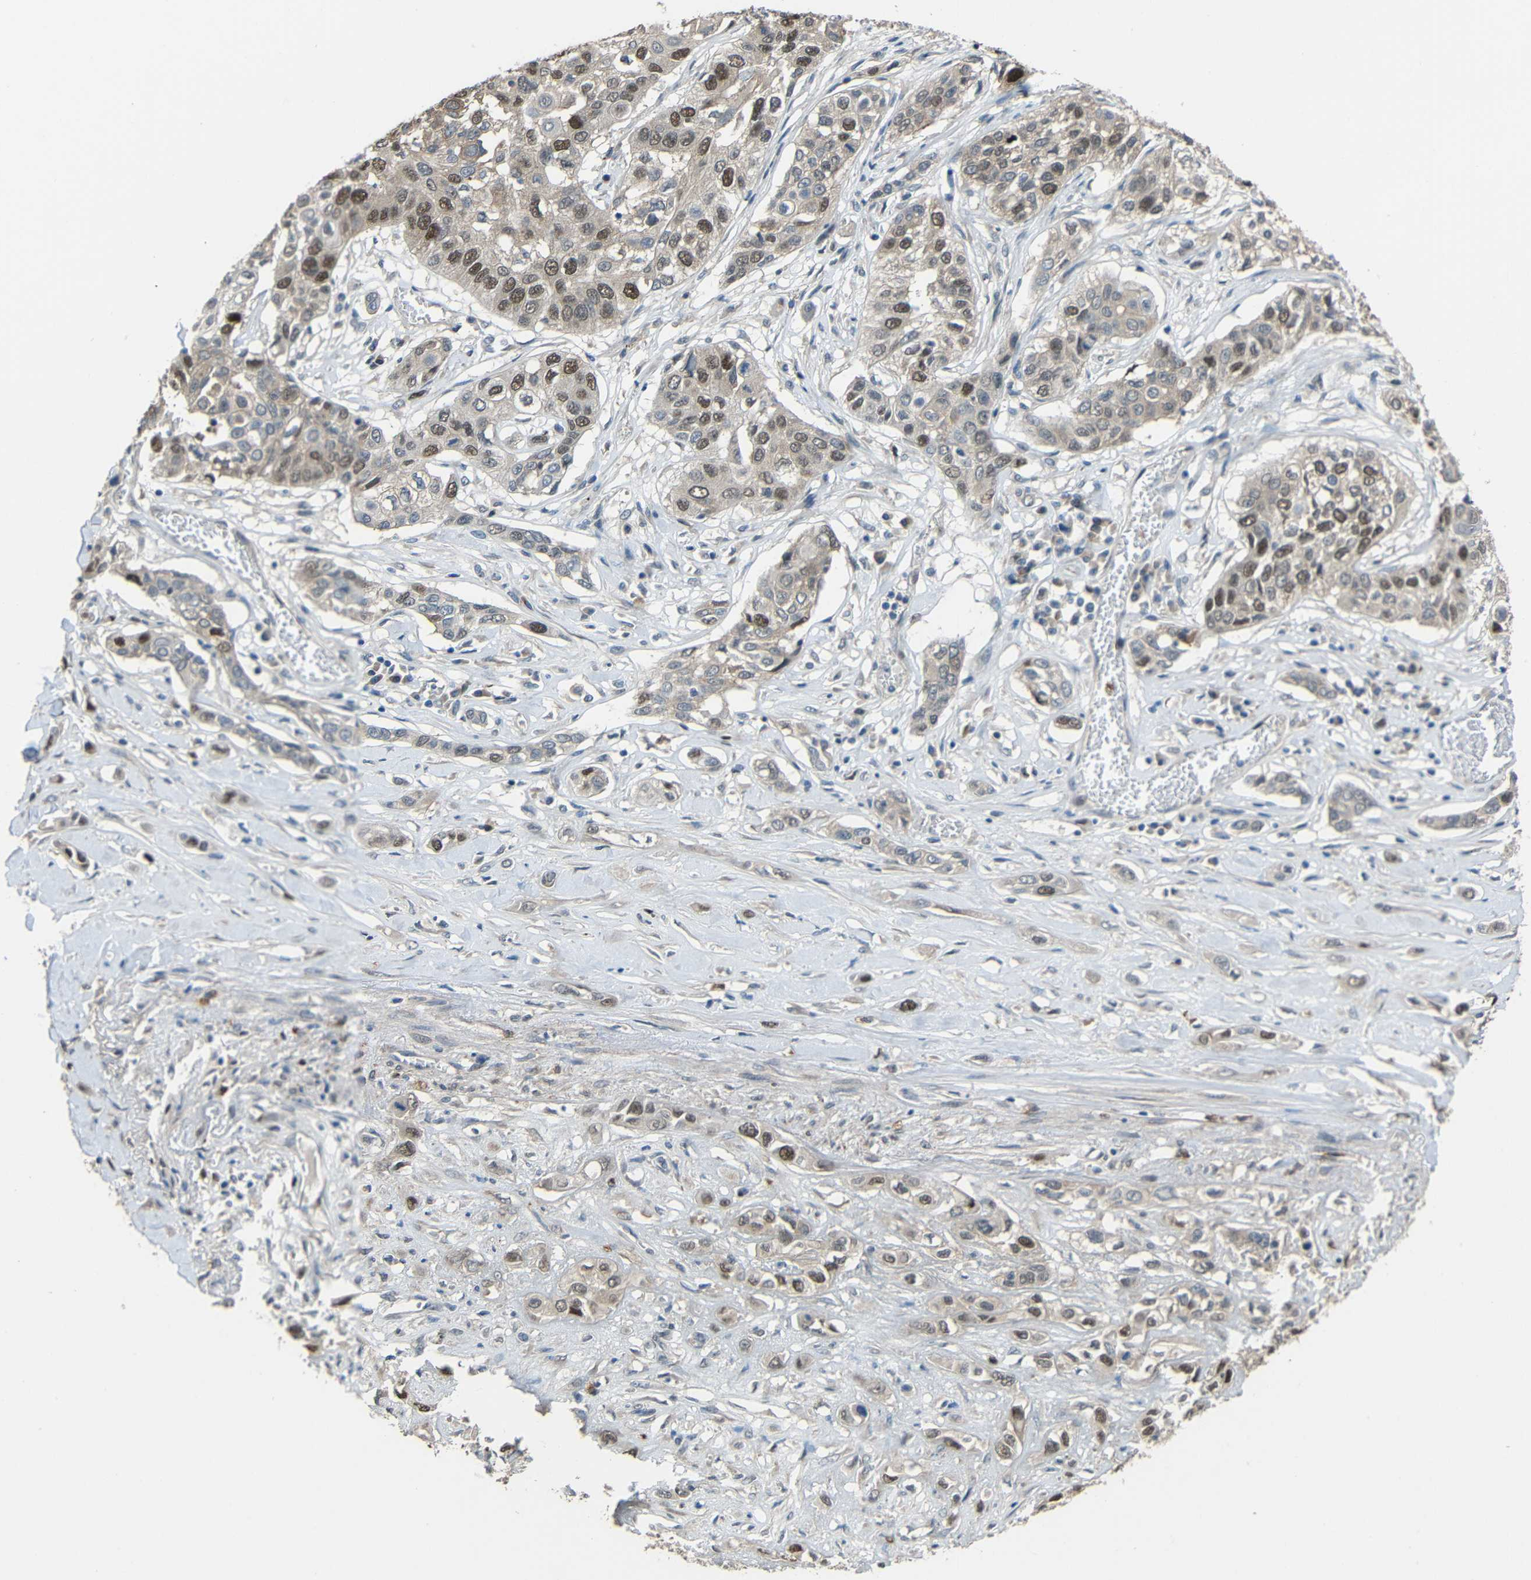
{"staining": {"intensity": "moderate", "quantity": "25%-75%", "location": "cytoplasmic/membranous,nuclear"}, "tissue": "lung cancer", "cell_type": "Tumor cells", "image_type": "cancer", "snomed": [{"axis": "morphology", "description": "Squamous cell carcinoma, NOS"}, {"axis": "topography", "description": "Lung"}], "caption": "Squamous cell carcinoma (lung) stained with IHC exhibits moderate cytoplasmic/membranous and nuclear staining in approximately 25%-75% of tumor cells.", "gene": "STBD1", "patient": {"sex": "male", "age": 71}}